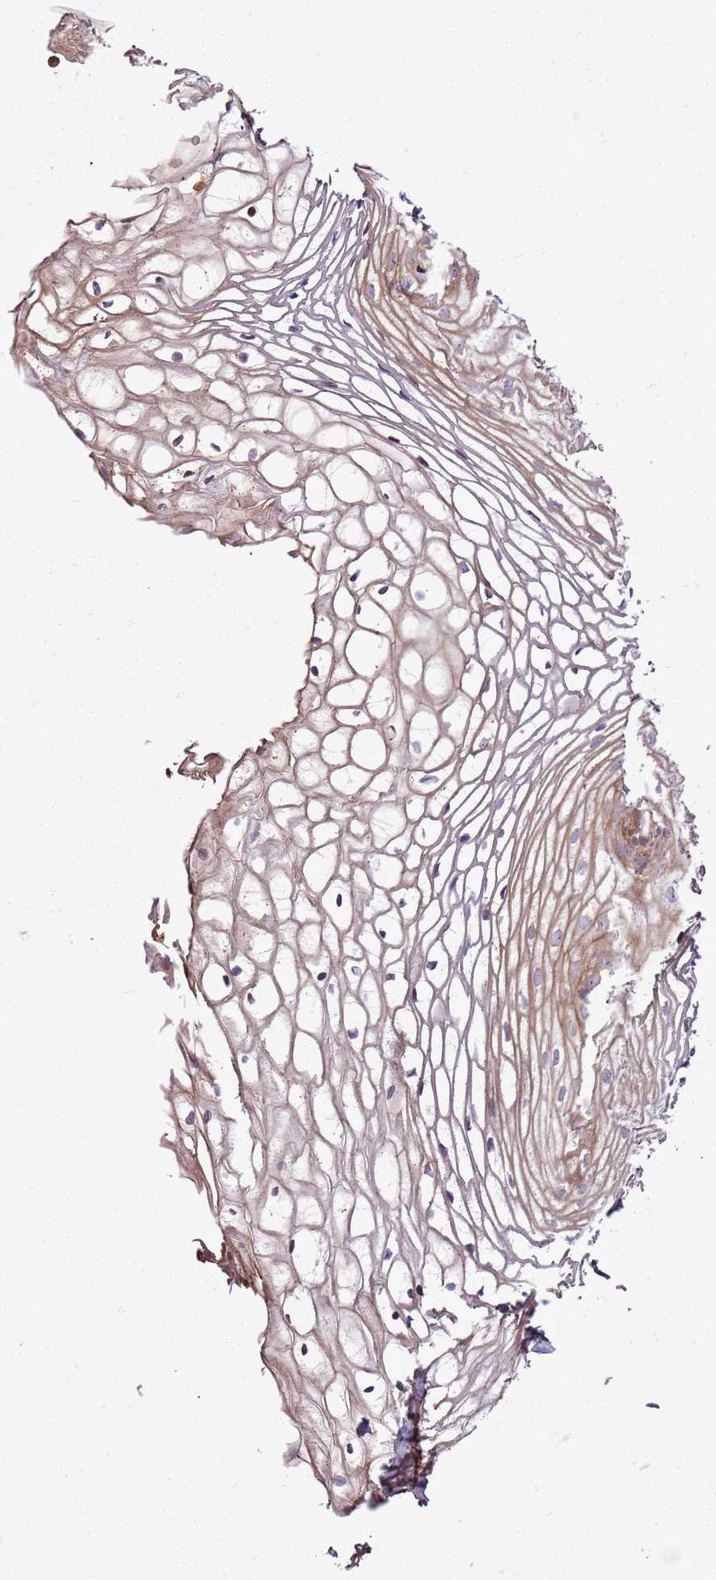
{"staining": {"intensity": "moderate", "quantity": "25%-75%", "location": "cytoplasmic/membranous"}, "tissue": "vagina", "cell_type": "Squamous epithelial cells", "image_type": "normal", "snomed": [{"axis": "morphology", "description": "Normal tissue, NOS"}, {"axis": "topography", "description": "Vagina"}], "caption": "IHC (DAB) staining of benign human vagina displays moderate cytoplasmic/membranous protein staining in about 25%-75% of squamous epithelial cells.", "gene": "ZNF827", "patient": {"sex": "female", "age": 60}}